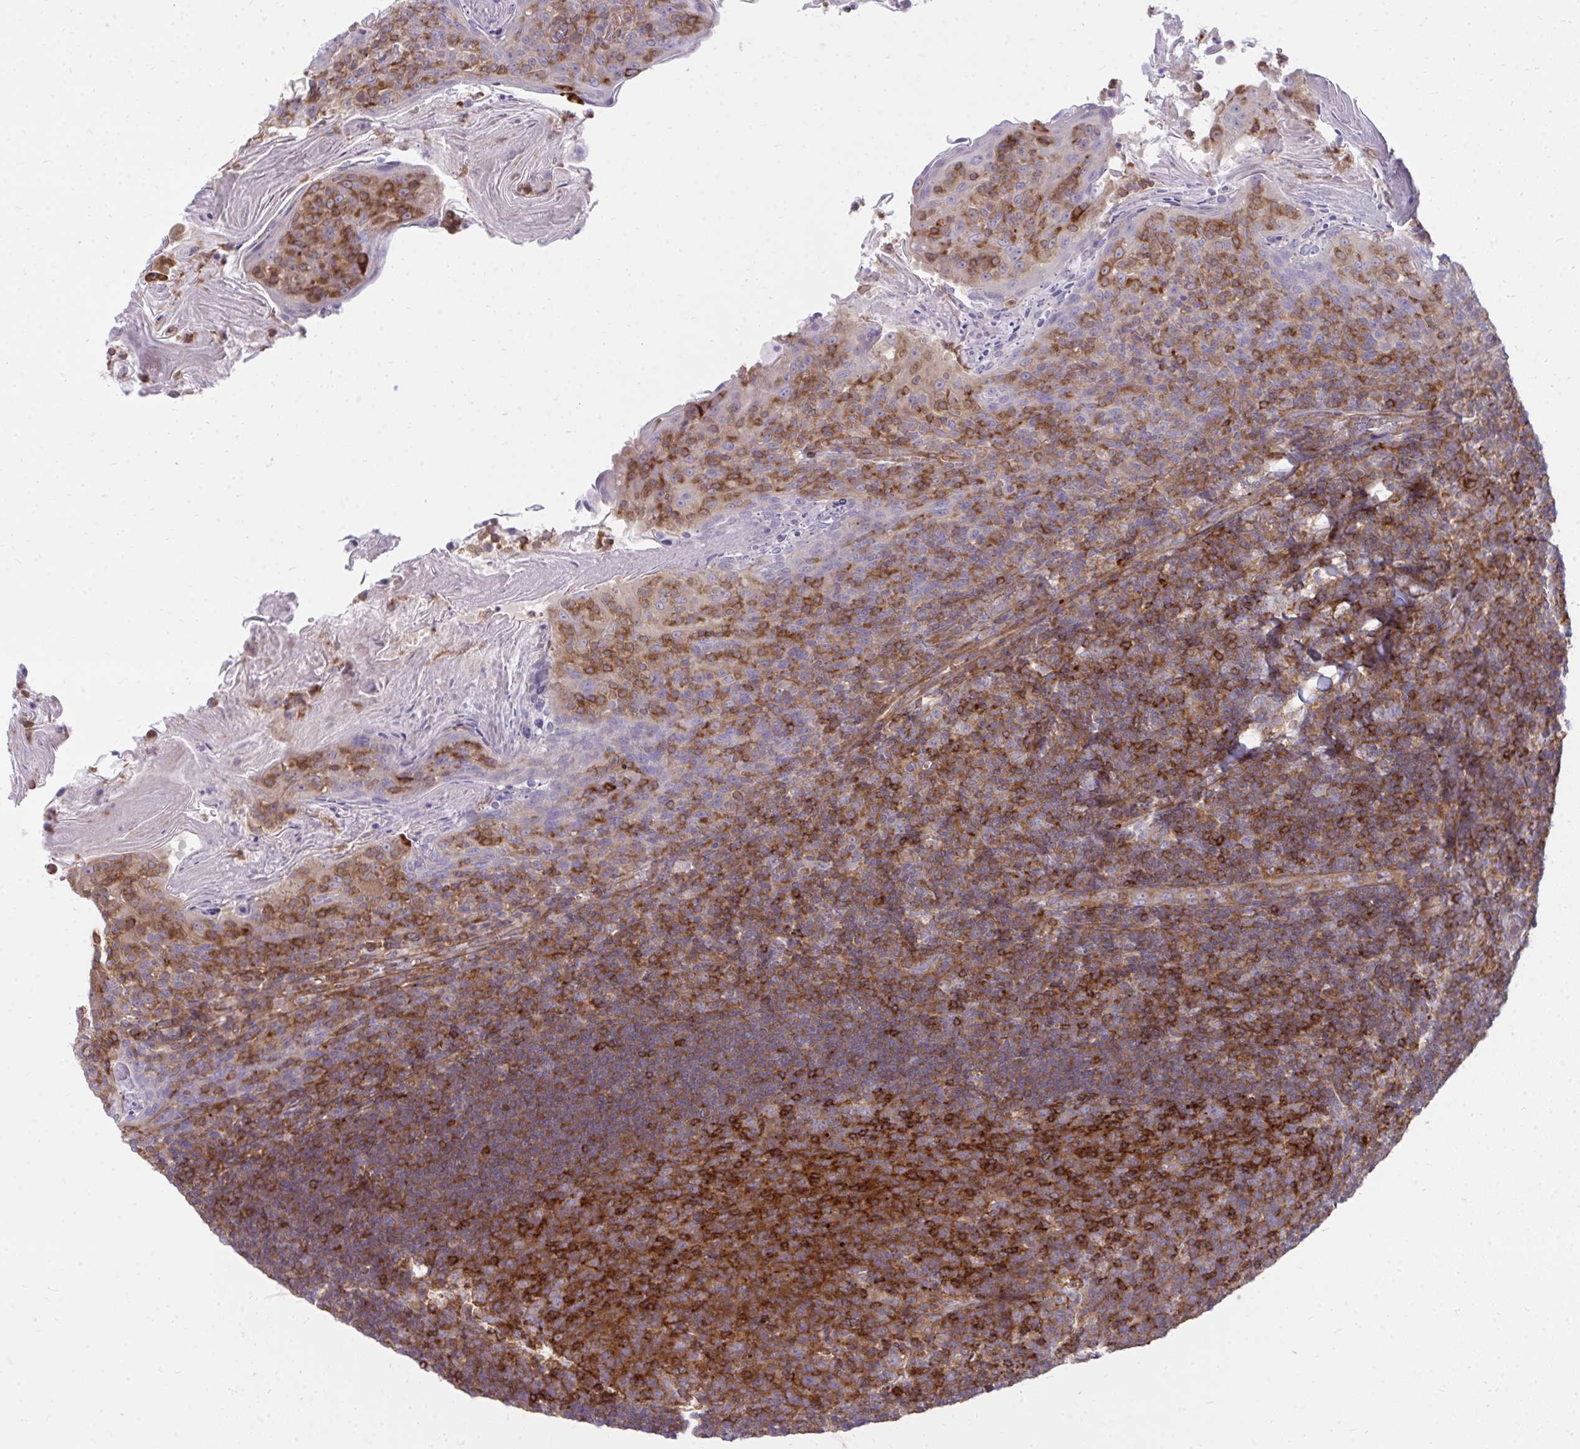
{"staining": {"intensity": "strong", "quantity": "25%-75%", "location": "cytoplasmic/membranous"}, "tissue": "tonsil", "cell_type": "Germinal center cells", "image_type": "normal", "snomed": [{"axis": "morphology", "description": "Normal tissue, NOS"}, {"axis": "topography", "description": "Tonsil"}], "caption": "Normal tonsil was stained to show a protein in brown. There is high levels of strong cytoplasmic/membranous expression in about 25%-75% of germinal center cells. (IHC, brightfield microscopy, high magnification).", "gene": "ASAP1", "patient": {"sex": "female", "age": 10}}